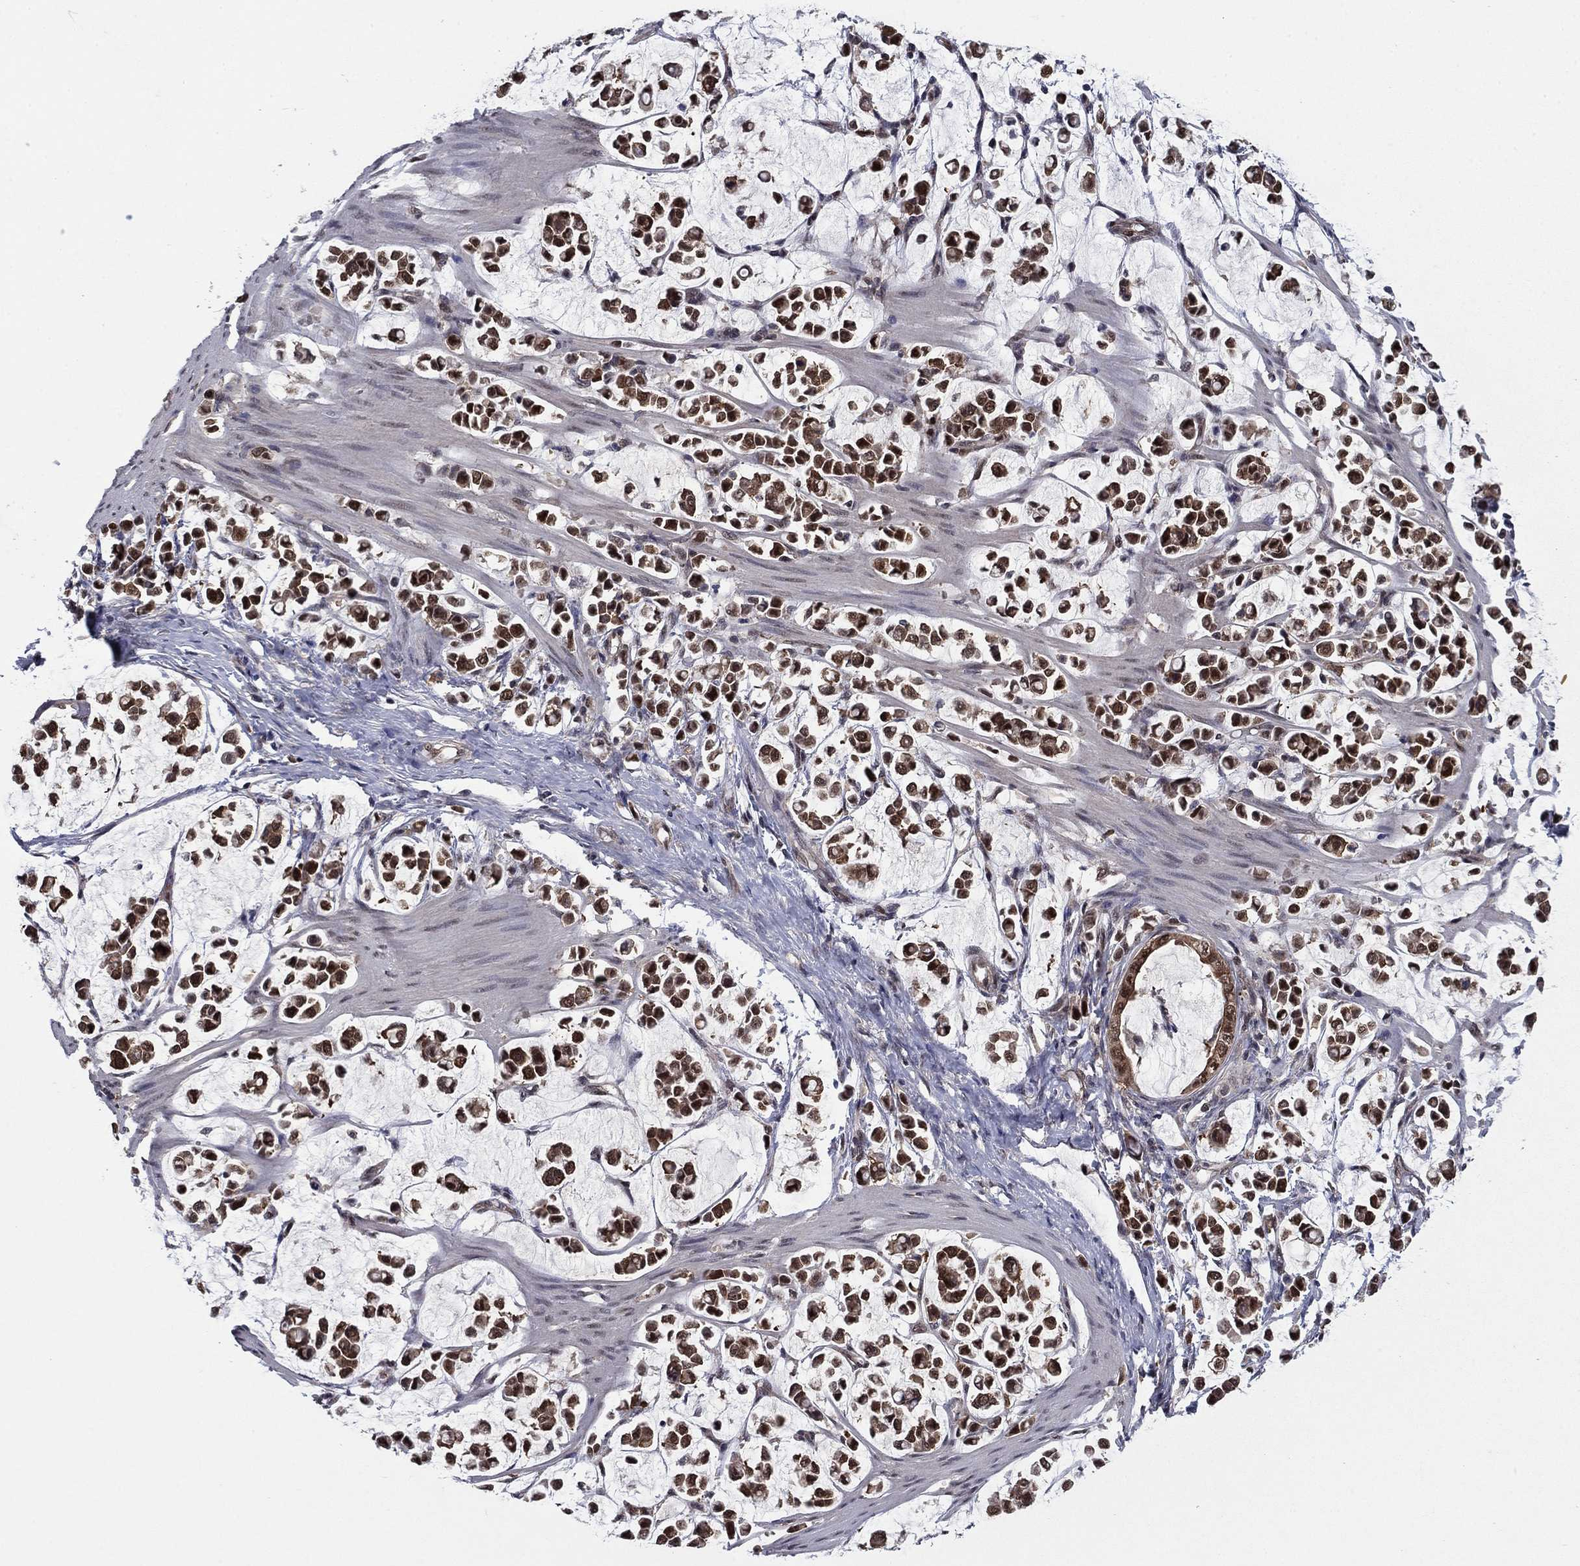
{"staining": {"intensity": "strong", "quantity": ">75%", "location": "cytoplasmic/membranous"}, "tissue": "stomach cancer", "cell_type": "Tumor cells", "image_type": "cancer", "snomed": [{"axis": "morphology", "description": "Adenocarcinoma, NOS"}, {"axis": "topography", "description": "Stomach"}], "caption": "Human adenocarcinoma (stomach) stained with a protein marker exhibits strong staining in tumor cells.", "gene": "FKBP4", "patient": {"sex": "male", "age": 82}}